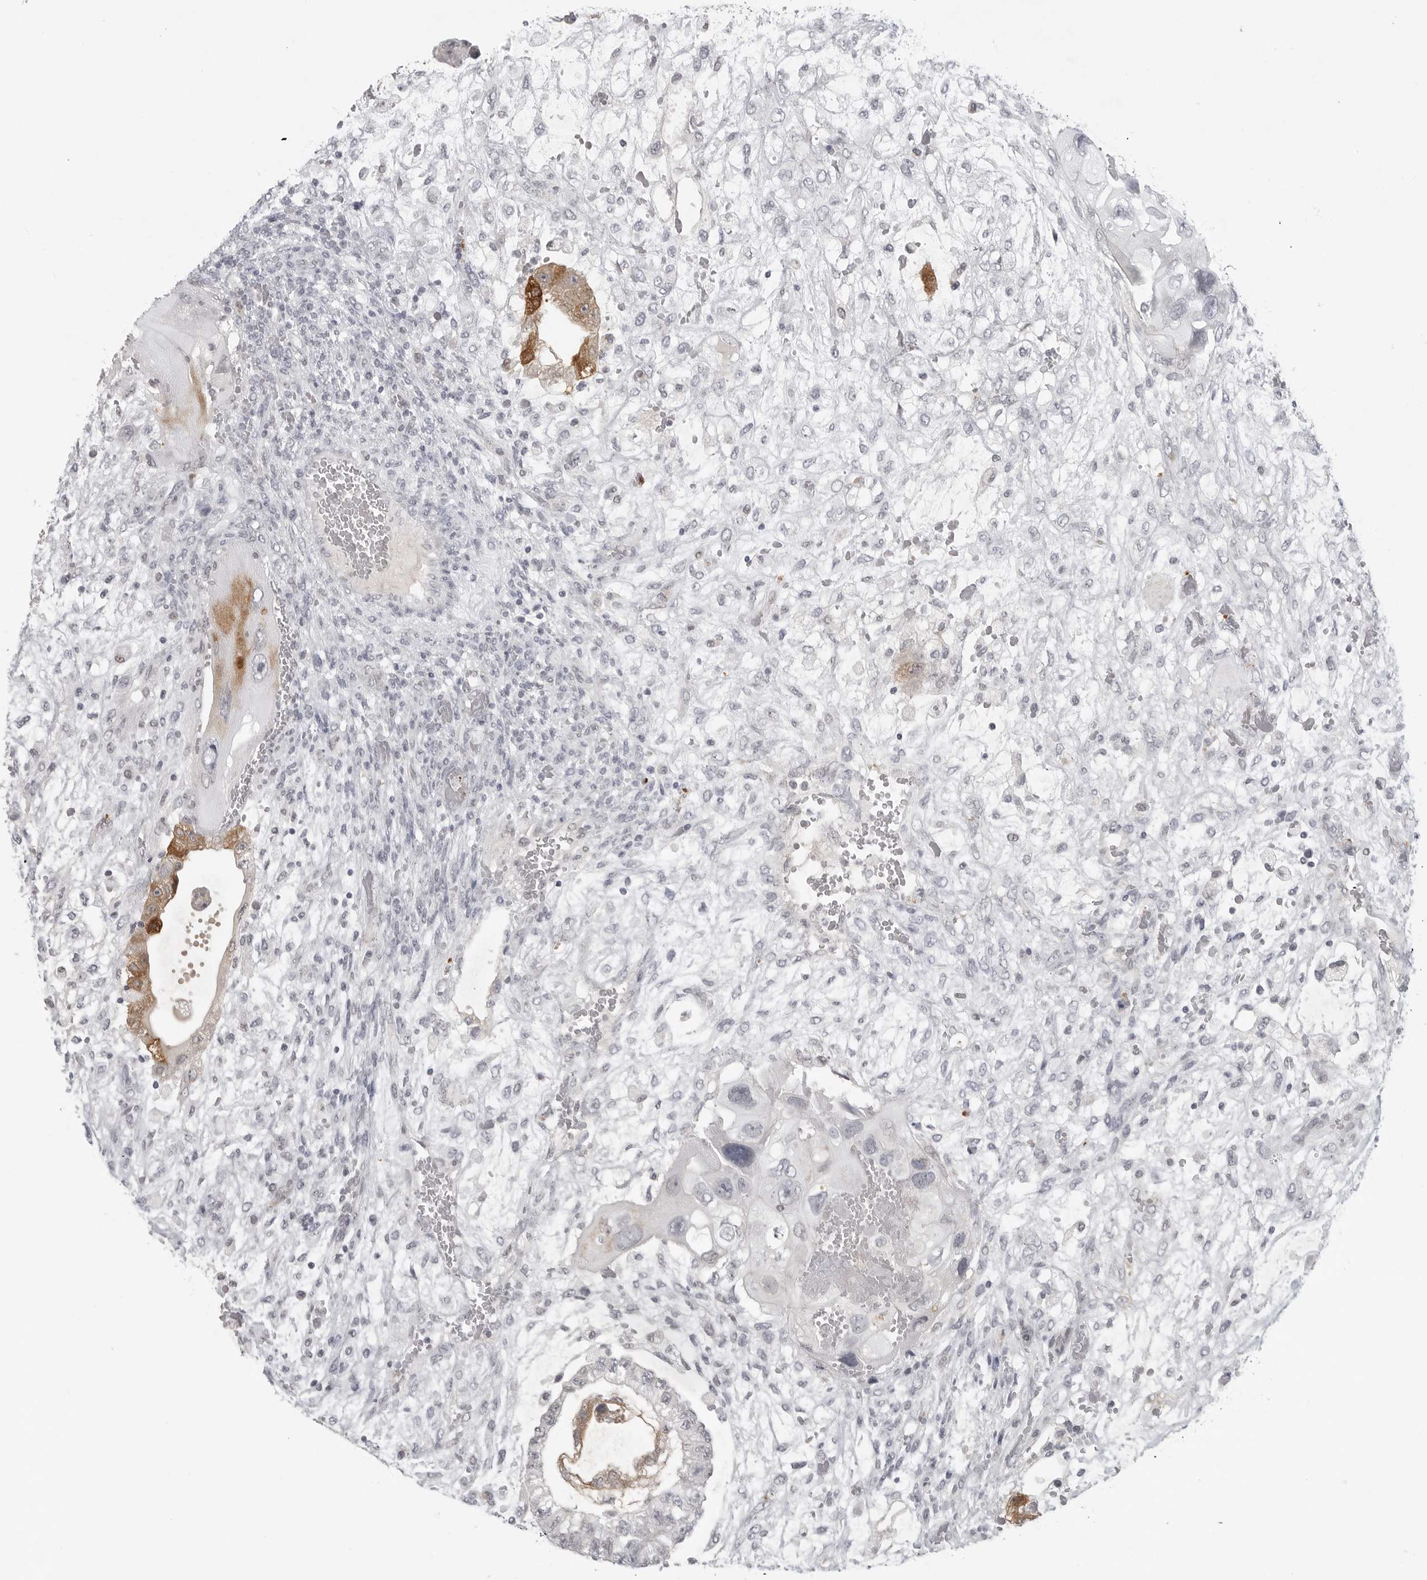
{"staining": {"intensity": "strong", "quantity": "<25%", "location": "cytoplasmic/membranous"}, "tissue": "testis cancer", "cell_type": "Tumor cells", "image_type": "cancer", "snomed": [{"axis": "morphology", "description": "Carcinoma, Embryonal, NOS"}, {"axis": "topography", "description": "Testis"}], "caption": "Tumor cells demonstrate strong cytoplasmic/membranous staining in approximately <25% of cells in testis cancer (embryonal carcinoma).", "gene": "TCTN3", "patient": {"sex": "male", "age": 36}}